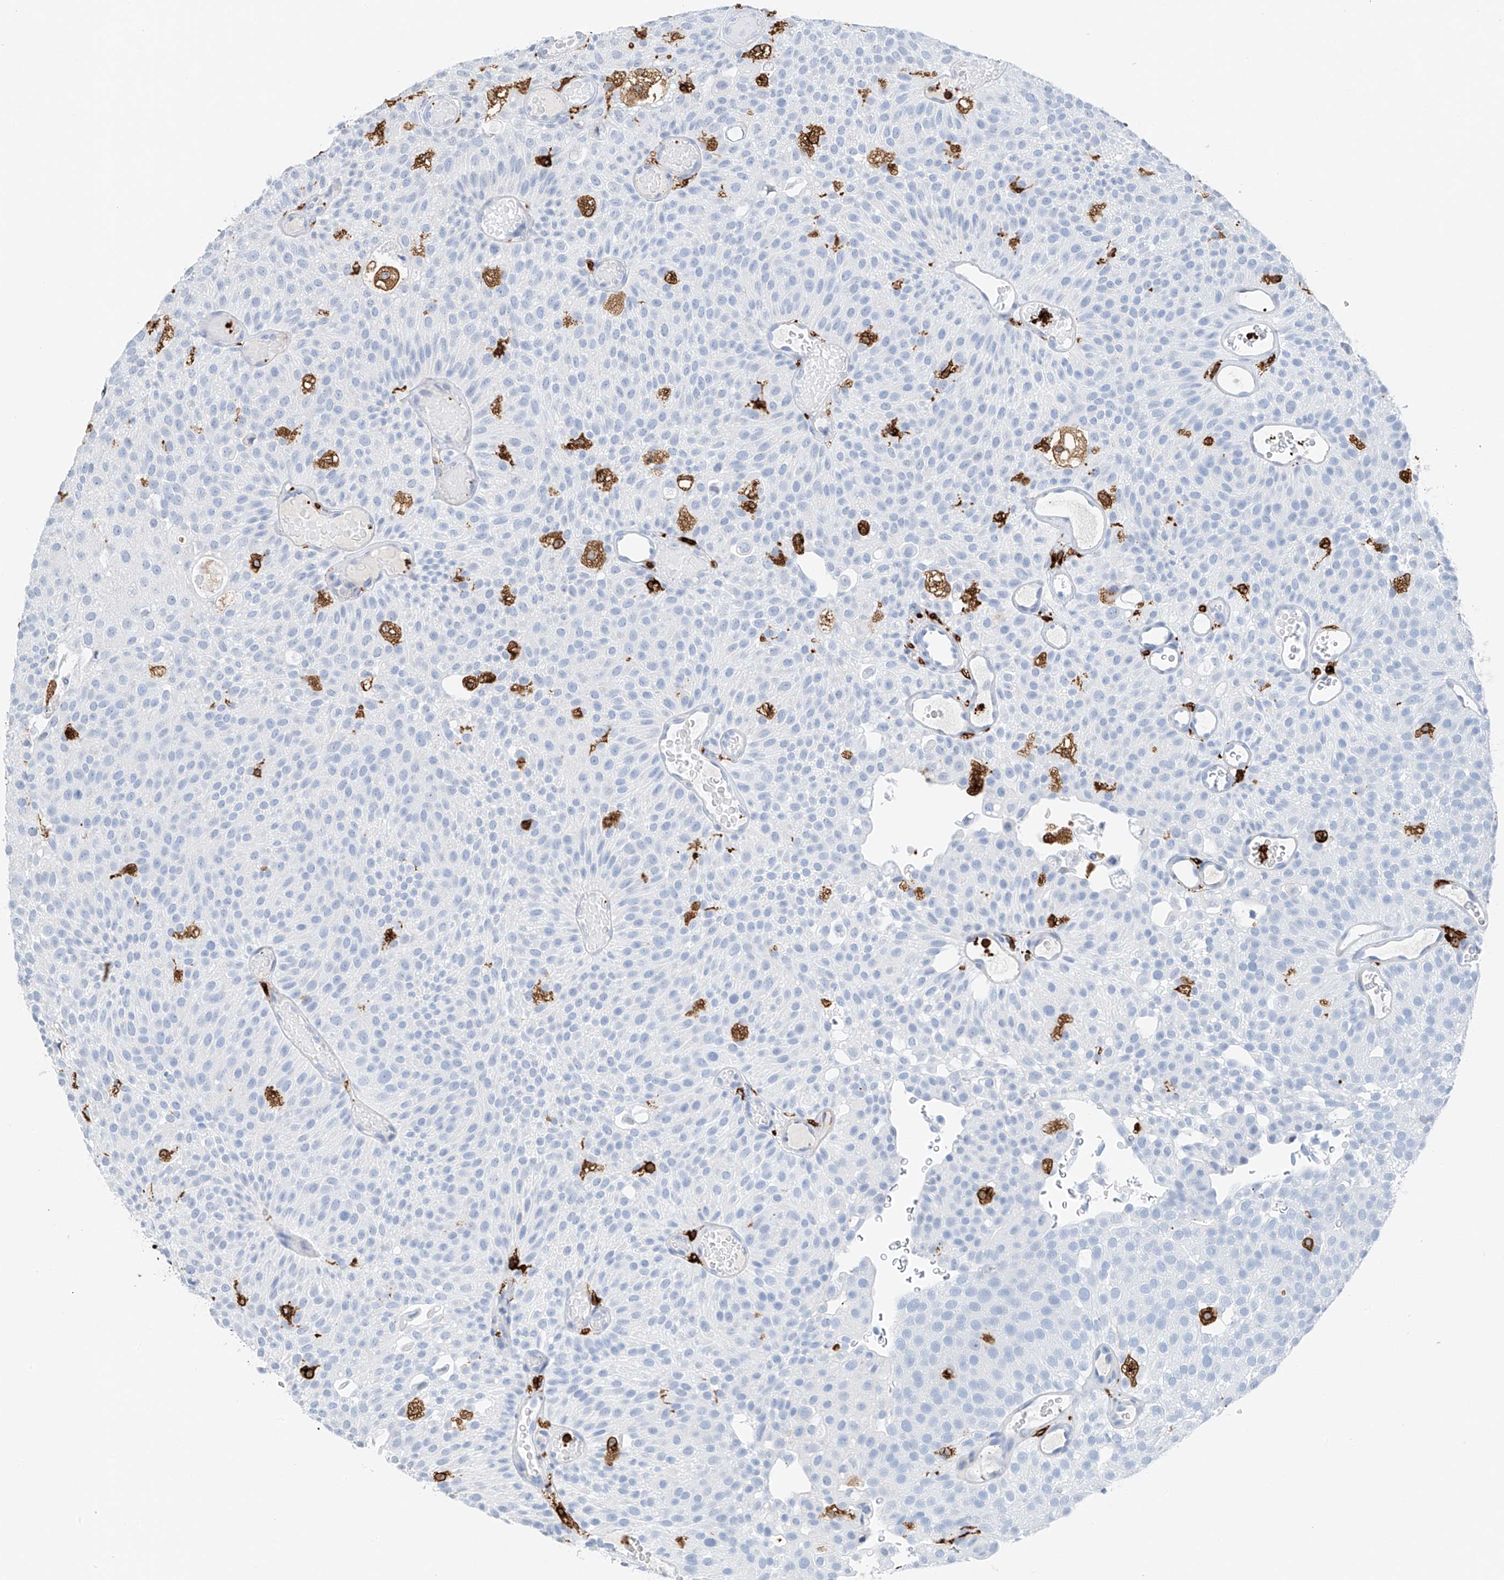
{"staining": {"intensity": "negative", "quantity": "none", "location": "none"}, "tissue": "urothelial cancer", "cell_type": "Tumor cells", "image_type": "cancer", "snomed": [{"axis": "morphology", "description": "Urothelial carcinoma, Low grade"}, {"axis": "topography", "description": "Urinary bladder"}], "caption": "Image shows no protein expression in tumor cells of urothelial cancer tissue.", "gene": "TBXAS1", "patient": {"sex": "male", "age": 78}}